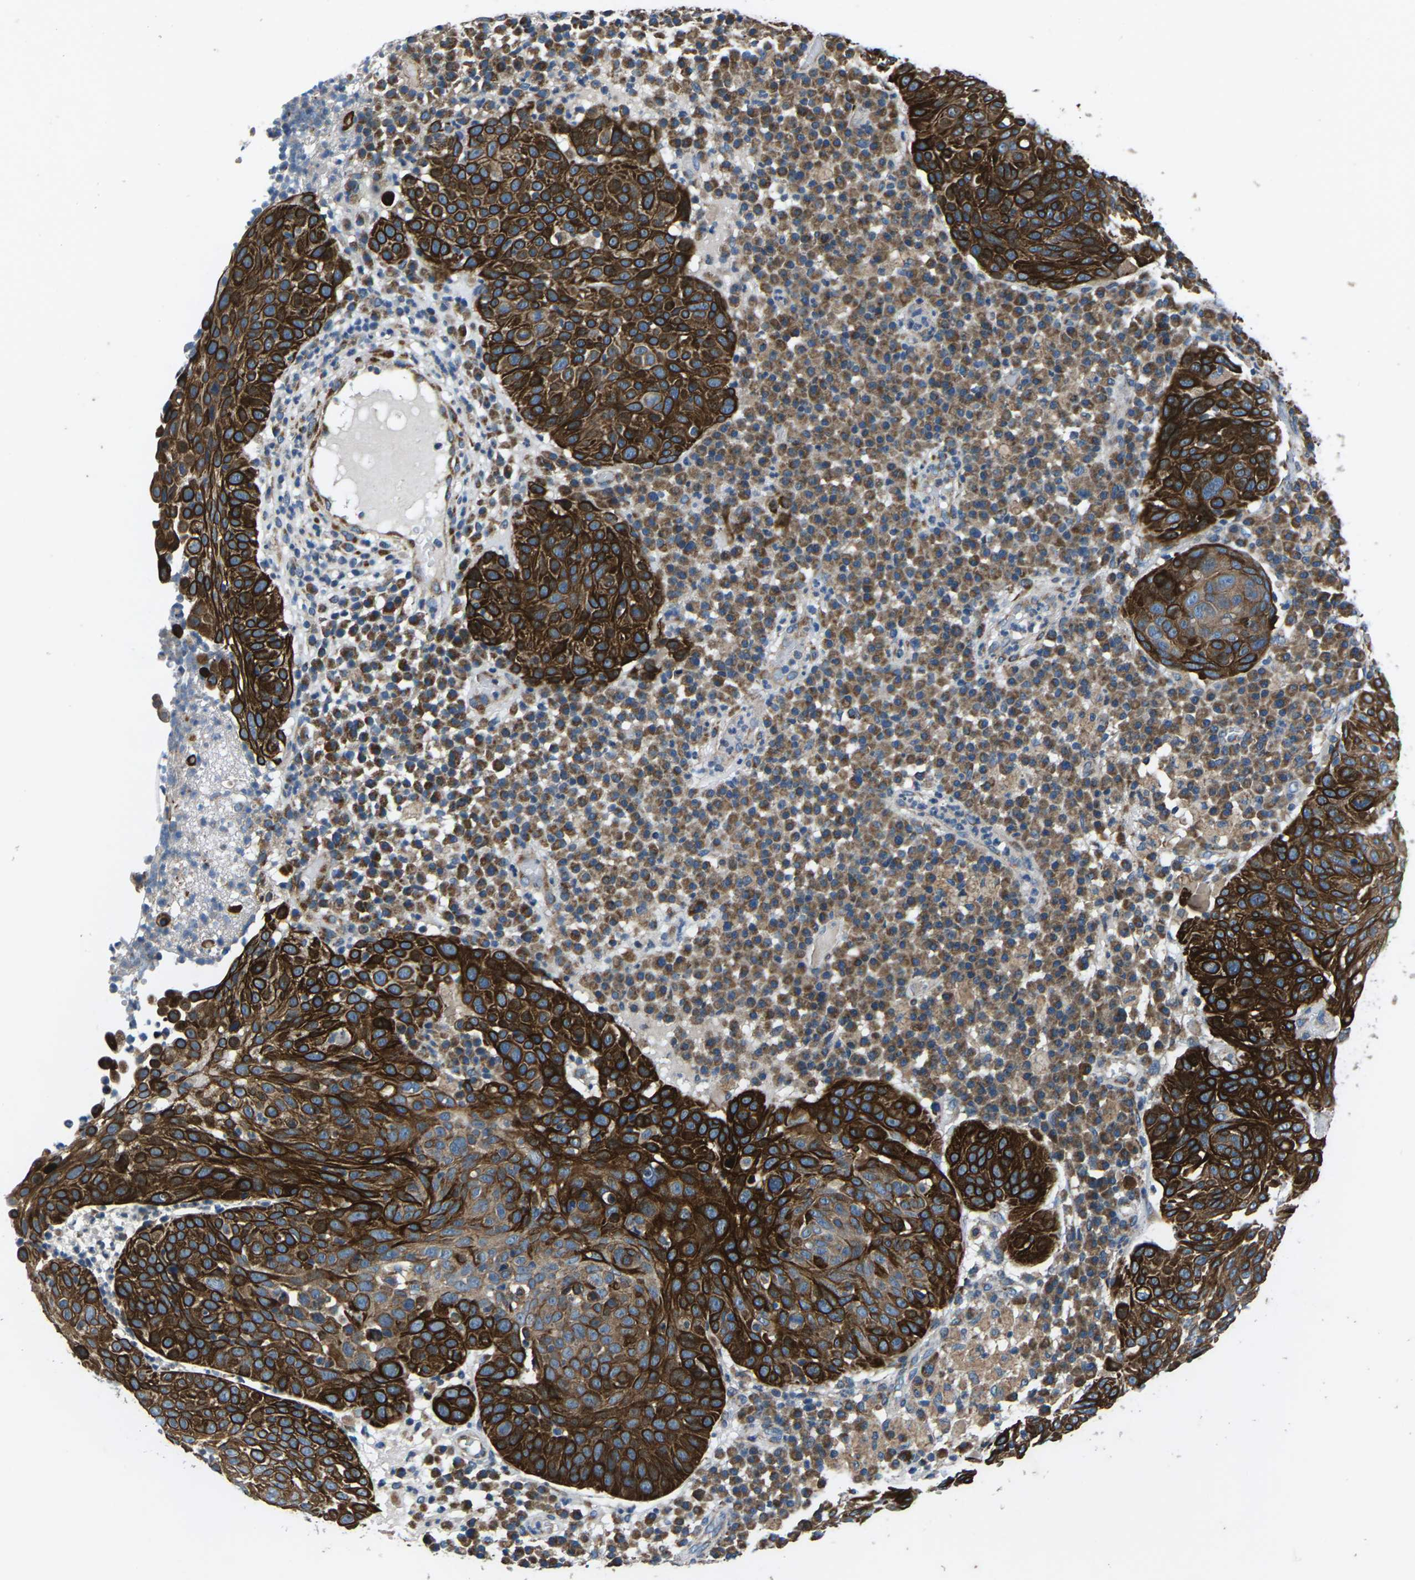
{"staining": {"intensity": "strong", "quantity": ">75%", "location": "cytoplasmic/membranous"}, "tissue": "skin cancer", "cell_type": "Tumor cells", "image_type": "cancer", "snomed": [{"axis": "morphology", "description": "Squamous cell carcinoma in situ, NOS"}, {"axis": "morphology", "description": "Squamous cell carcinoma, NOS"}, {"axis": "topography", "description": "Skin"}], "caption": "Immunohistochemistry (IHC) (DAB (3,3'-diaminobenzidine)) staining of human skin squamous cell carcinoma in situ displays strong cytoplasmic/membranous protein positivity in approximately >75% of tumor cells. (IHC, brightfield microscopy, high magnification).", "gene": "GABRP", "patient": {"sex": "male", "age": 93}}